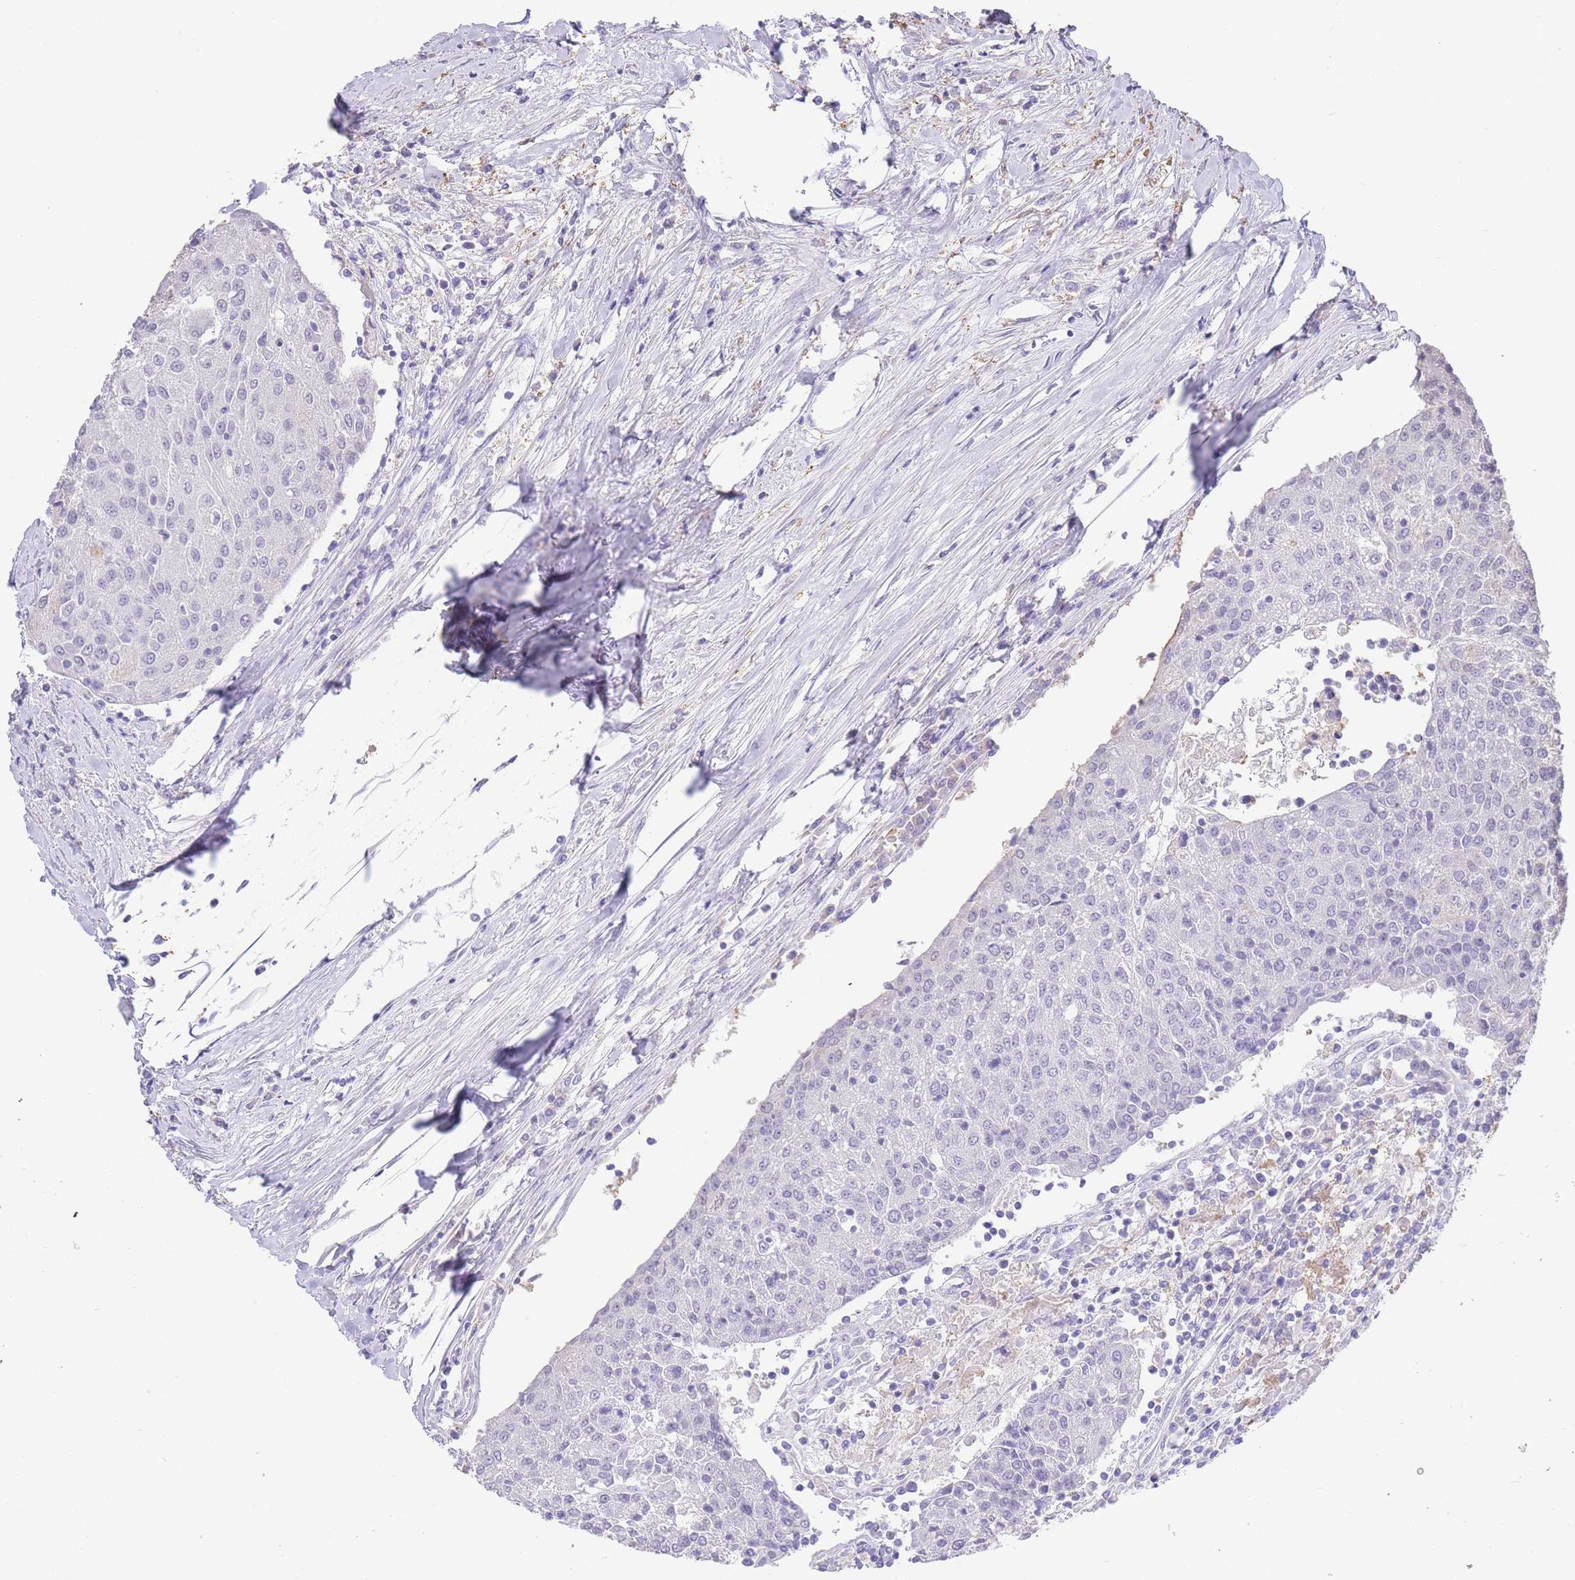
{"staining": {"intensity": "negative", "quantity": "none", "location": "none"}, "tissue": "urothelial cancer", "cell_type": "Tumor cells", "image_type": "cancer", "snomed": [{"axis": "morphology", "description": "Urothelial carcinoma, High grade"}, {"axis": "topography", "description": "Urinary bladder"}], "caption": "This photomicrograph is of high-grade urothelial carcinoma stained with IHC to label a protein in brown with the nuclei are counter-stained blue. There is no staining in tumor cells.", "gene": "CD37", "patient": {"sex": "female", "age": 85}}